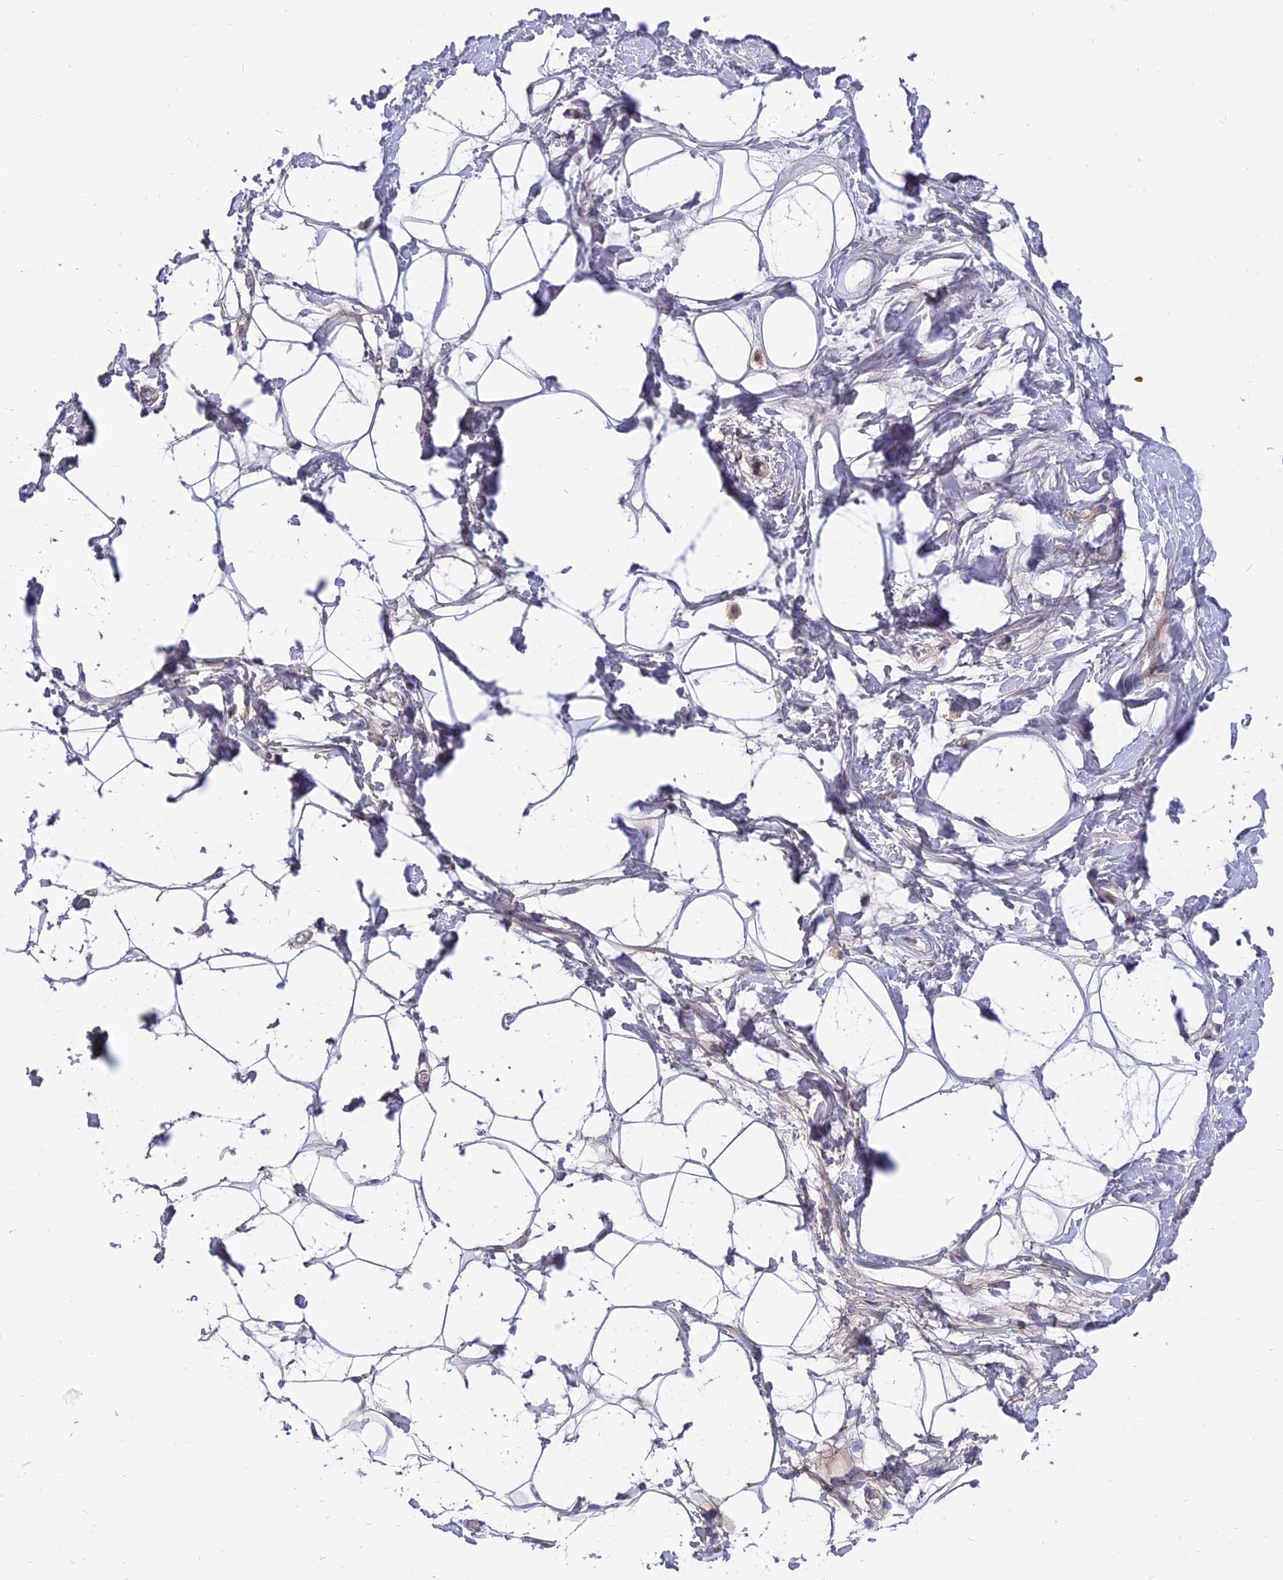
{"staining": {"intensity": "negative", "quantity": "none", "location": "none"}, "tissue": "adipose tissue", "cell_type": "Adipocytes", "image_type": "normal", "snomed": [{"axis": "morphology", "description": "Normal tissue, NOS"}, {"axis": "topography", "description": "Breast"}], "caption": "High power microscopy image of an IHC histopathology image of unremarkable adipose tissue, revealing no significant positivity in adipocytes. Nuclei are stained in blue.", "gene": "MBD3L1", "patient": {"sex": "female", "age": 26}}